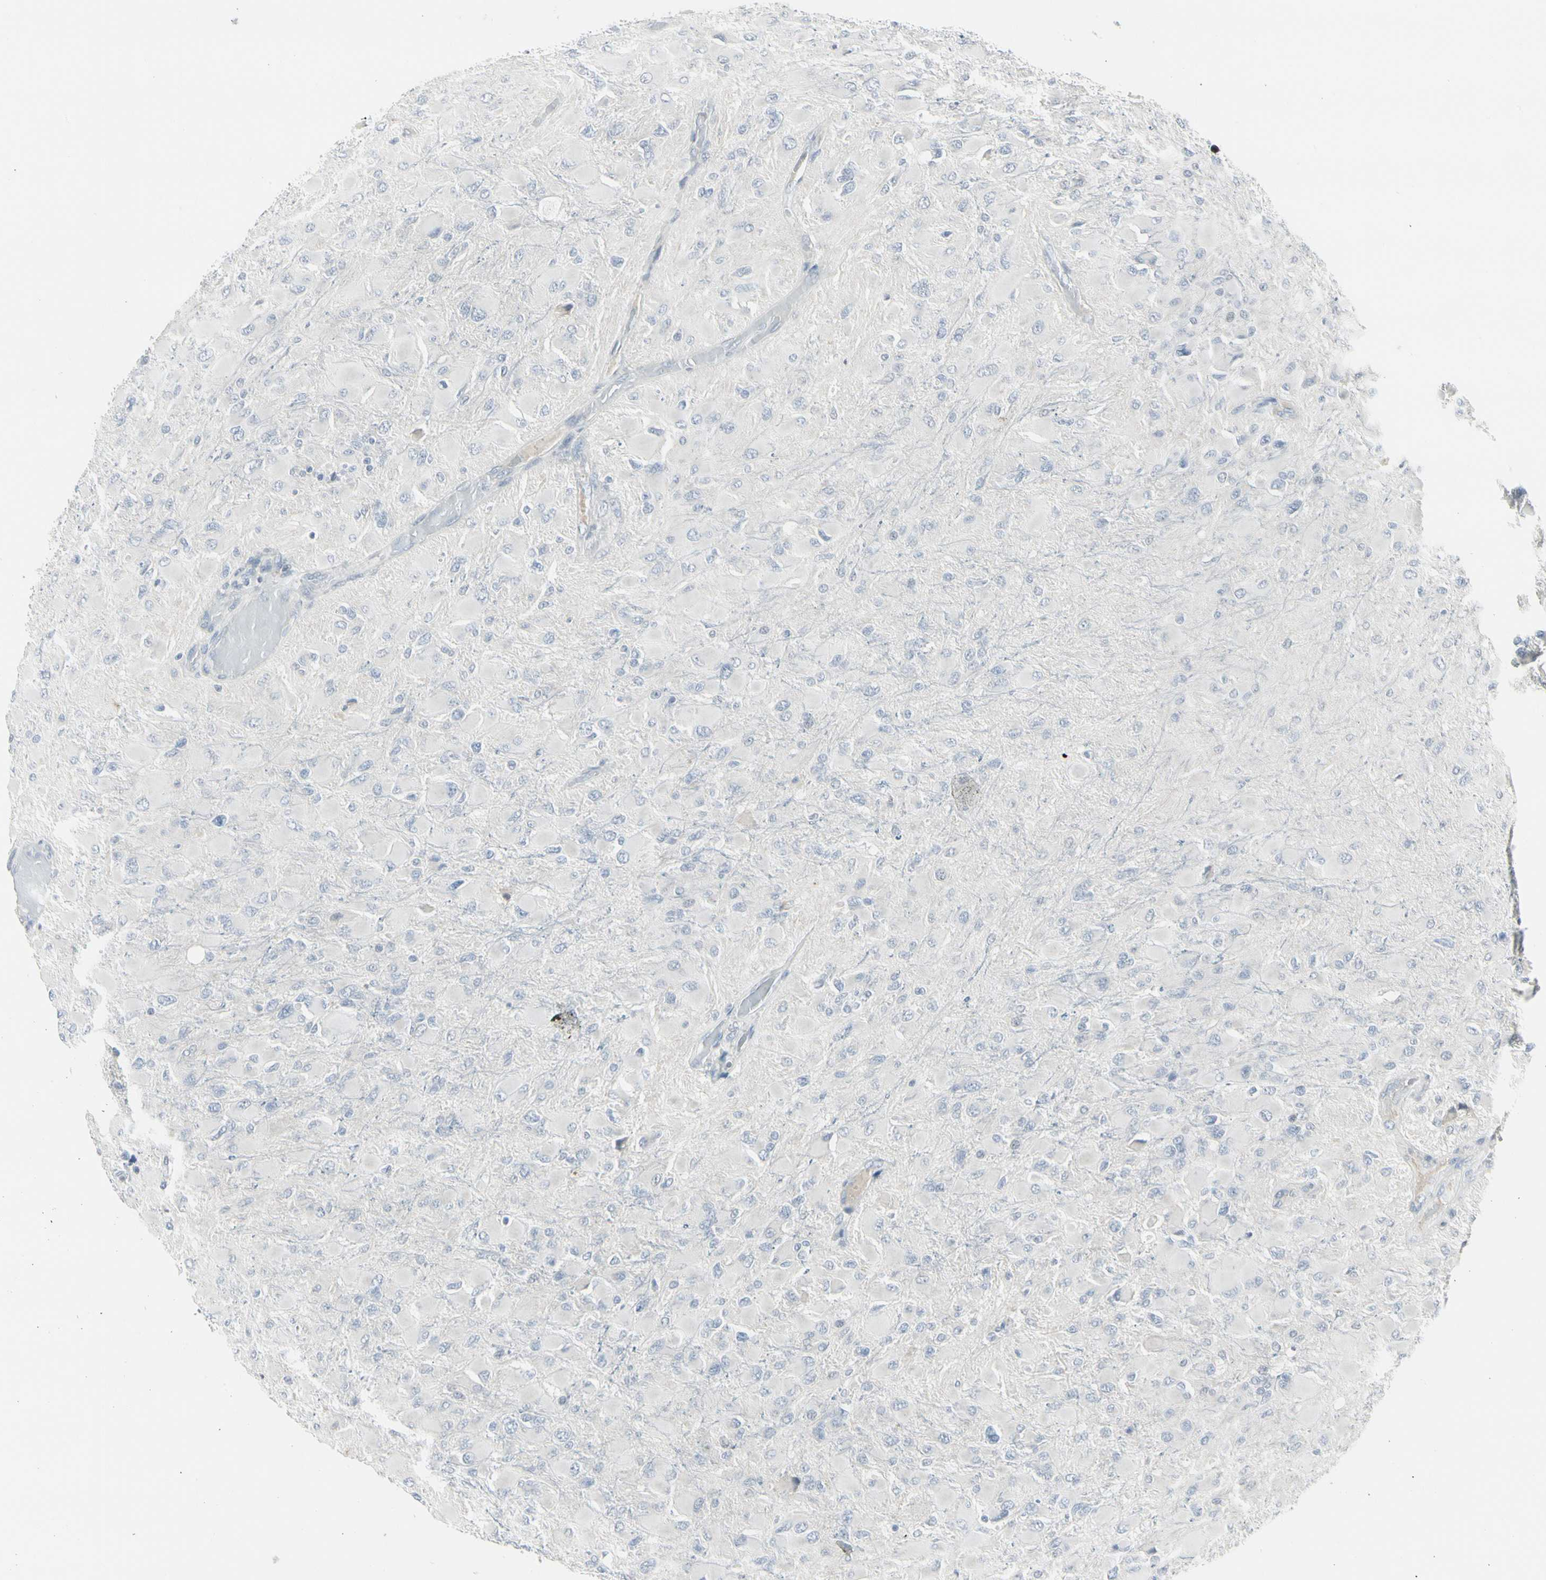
{"staining": {"intensity": "negative", "quantity": "none", "location": "none"}, "tissue": "glioma", "cell_type": "Tumor cells", "image_type": "cancer", "snomed": [{"axis": "morphology", "description": "Glioma, malignant, High grade"}, {"axis": "topography", "description": "Cerebral cortex"}], "caption": "Immunohistochemistry (IHC) of human glioma shows no staining in tumor cells. (Immunohistochemistry, brightfield microscopy, high magnification).", "gene": "ZBTB7B", "patient": {"sex": "female", "age": 36}}